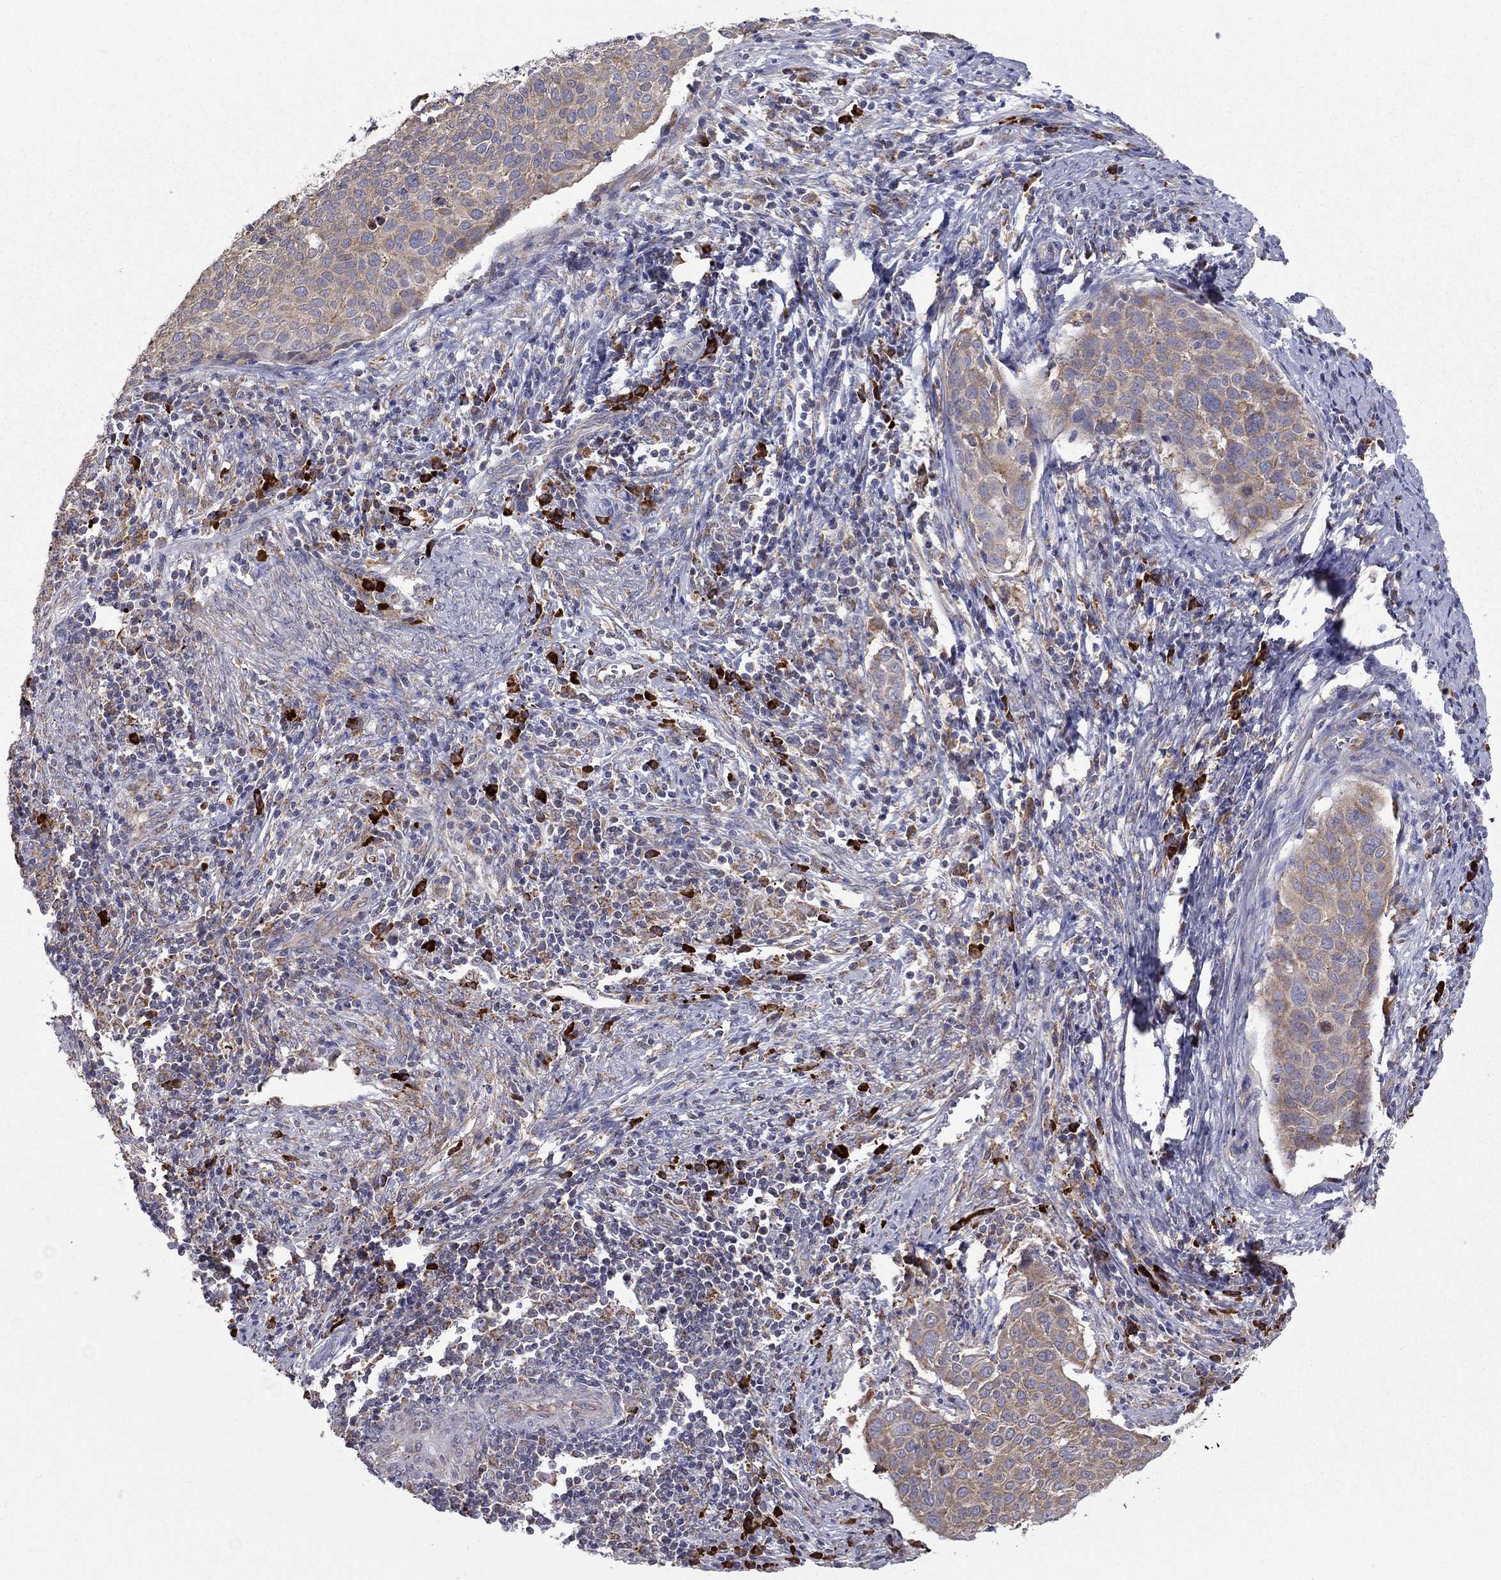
{"staining": {"intensity": "weak", "quantity": "25%-75%", "location": "cytoplasmic/membranous"}, "tissue": "cervical cancer", "cell_type": "Tumor cells", "image_type": "cancer", "snomed": [{"axis": "morphology", "description": "Squamous cell carcinoma, NOS"}, {"axis": "topography", "description": "Cervix"}], "caption": "DAB immunohistochemical staining of human cervical cancer displays weak cytoplasmic/membranous protein positivity in about 25%-75% of tumor cells.", "gene": "PRDX4", "patient": {"sex": "female", "age": 39}}